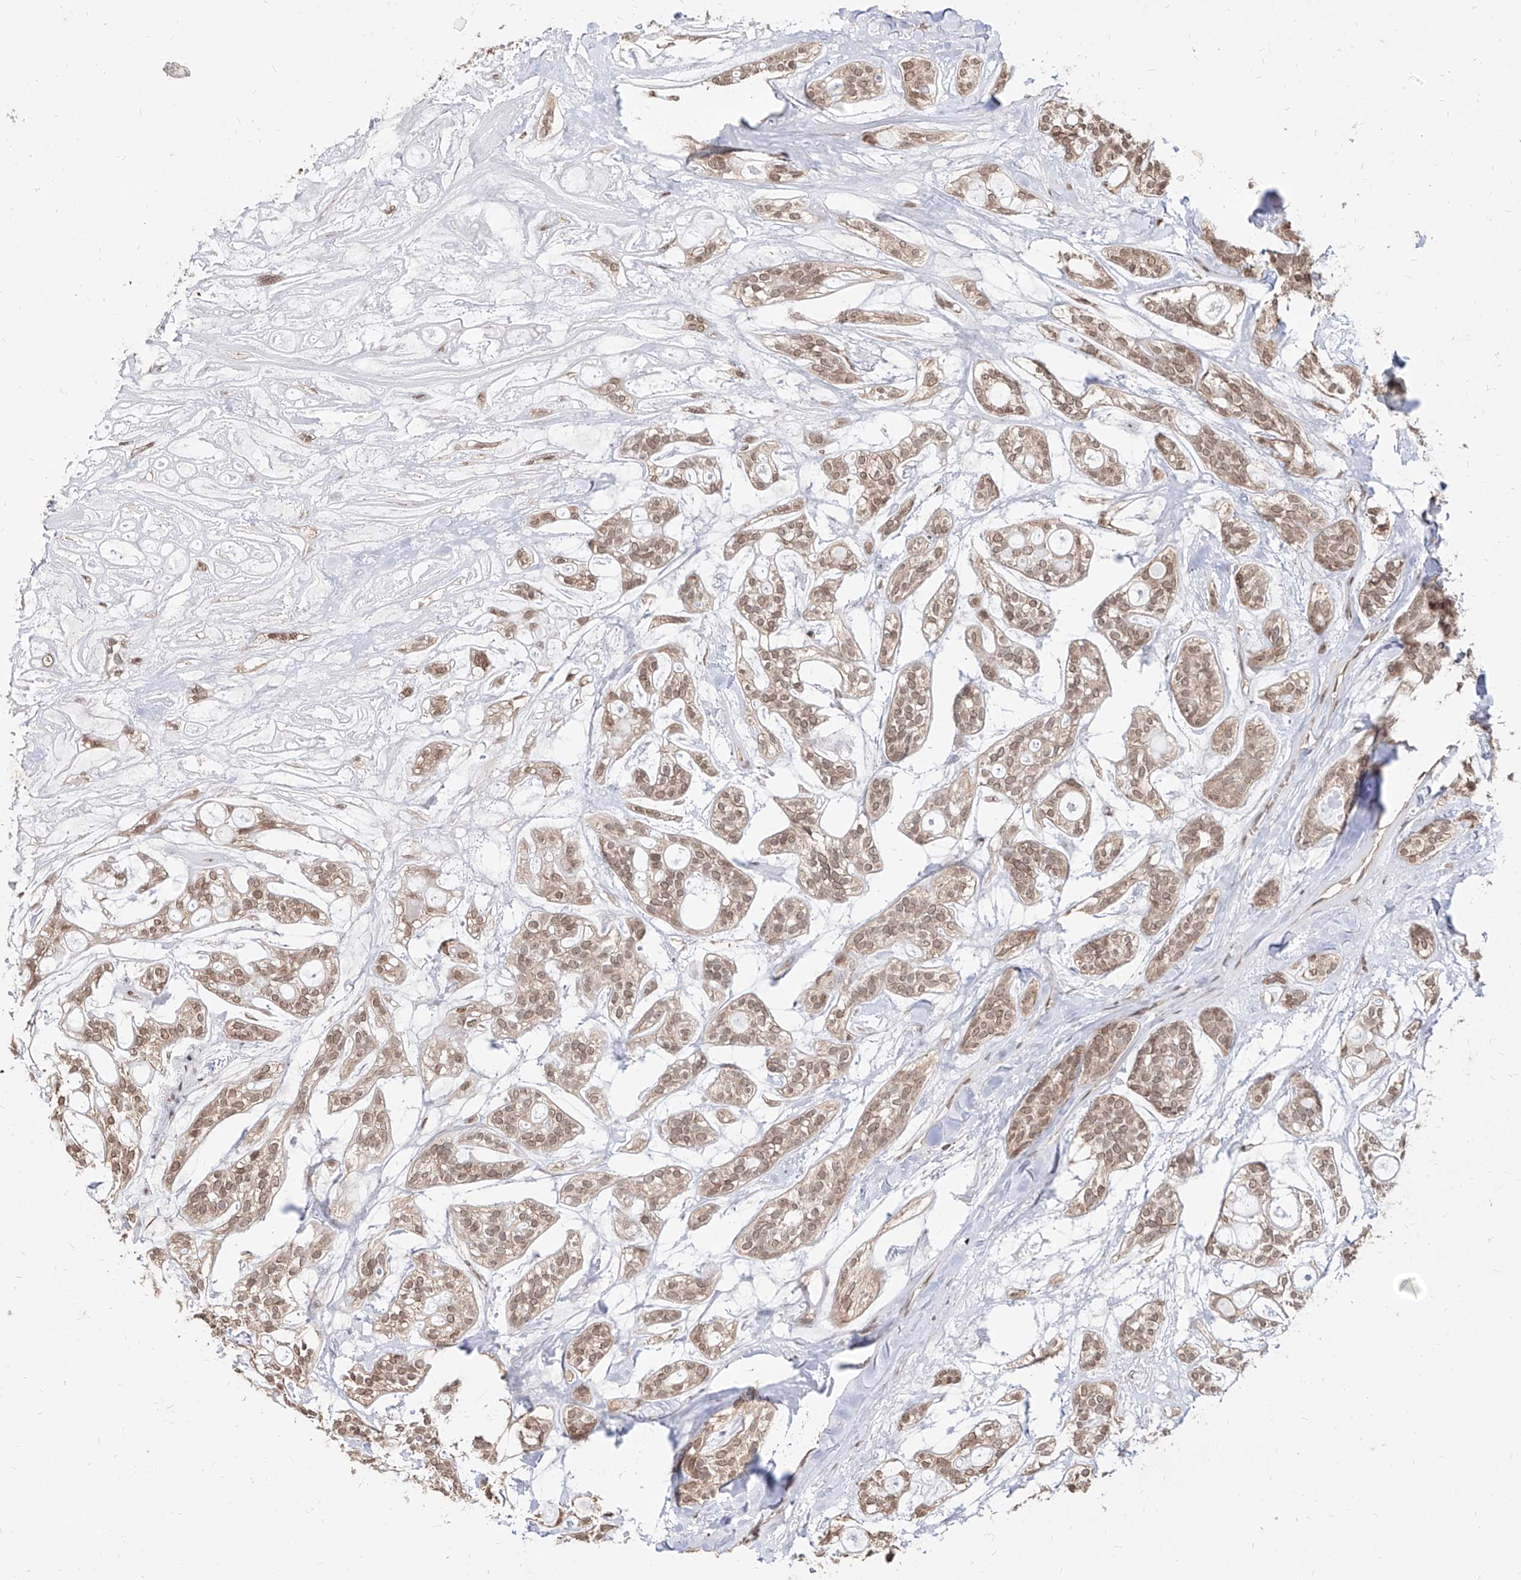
{"staining": {"intensity": "moderate", "quantity": ">75%", "location": "nuclear"}, "tissue": "head and neck cancer", "cell_type": "Tumor cells", "image_type": "cancer", "snomed": [{"axis": "morphology", "description": "Adenocarcinoma, NOS"}, {"axis": "topography", "description": "Head-Neck"}], "caption": "Moderate nuclear protein positivity is seen in about >75% of tumor cells in head and neck cancer.", "gene": "C8orf82", "patient": {"sex": "male", "age": 66}}